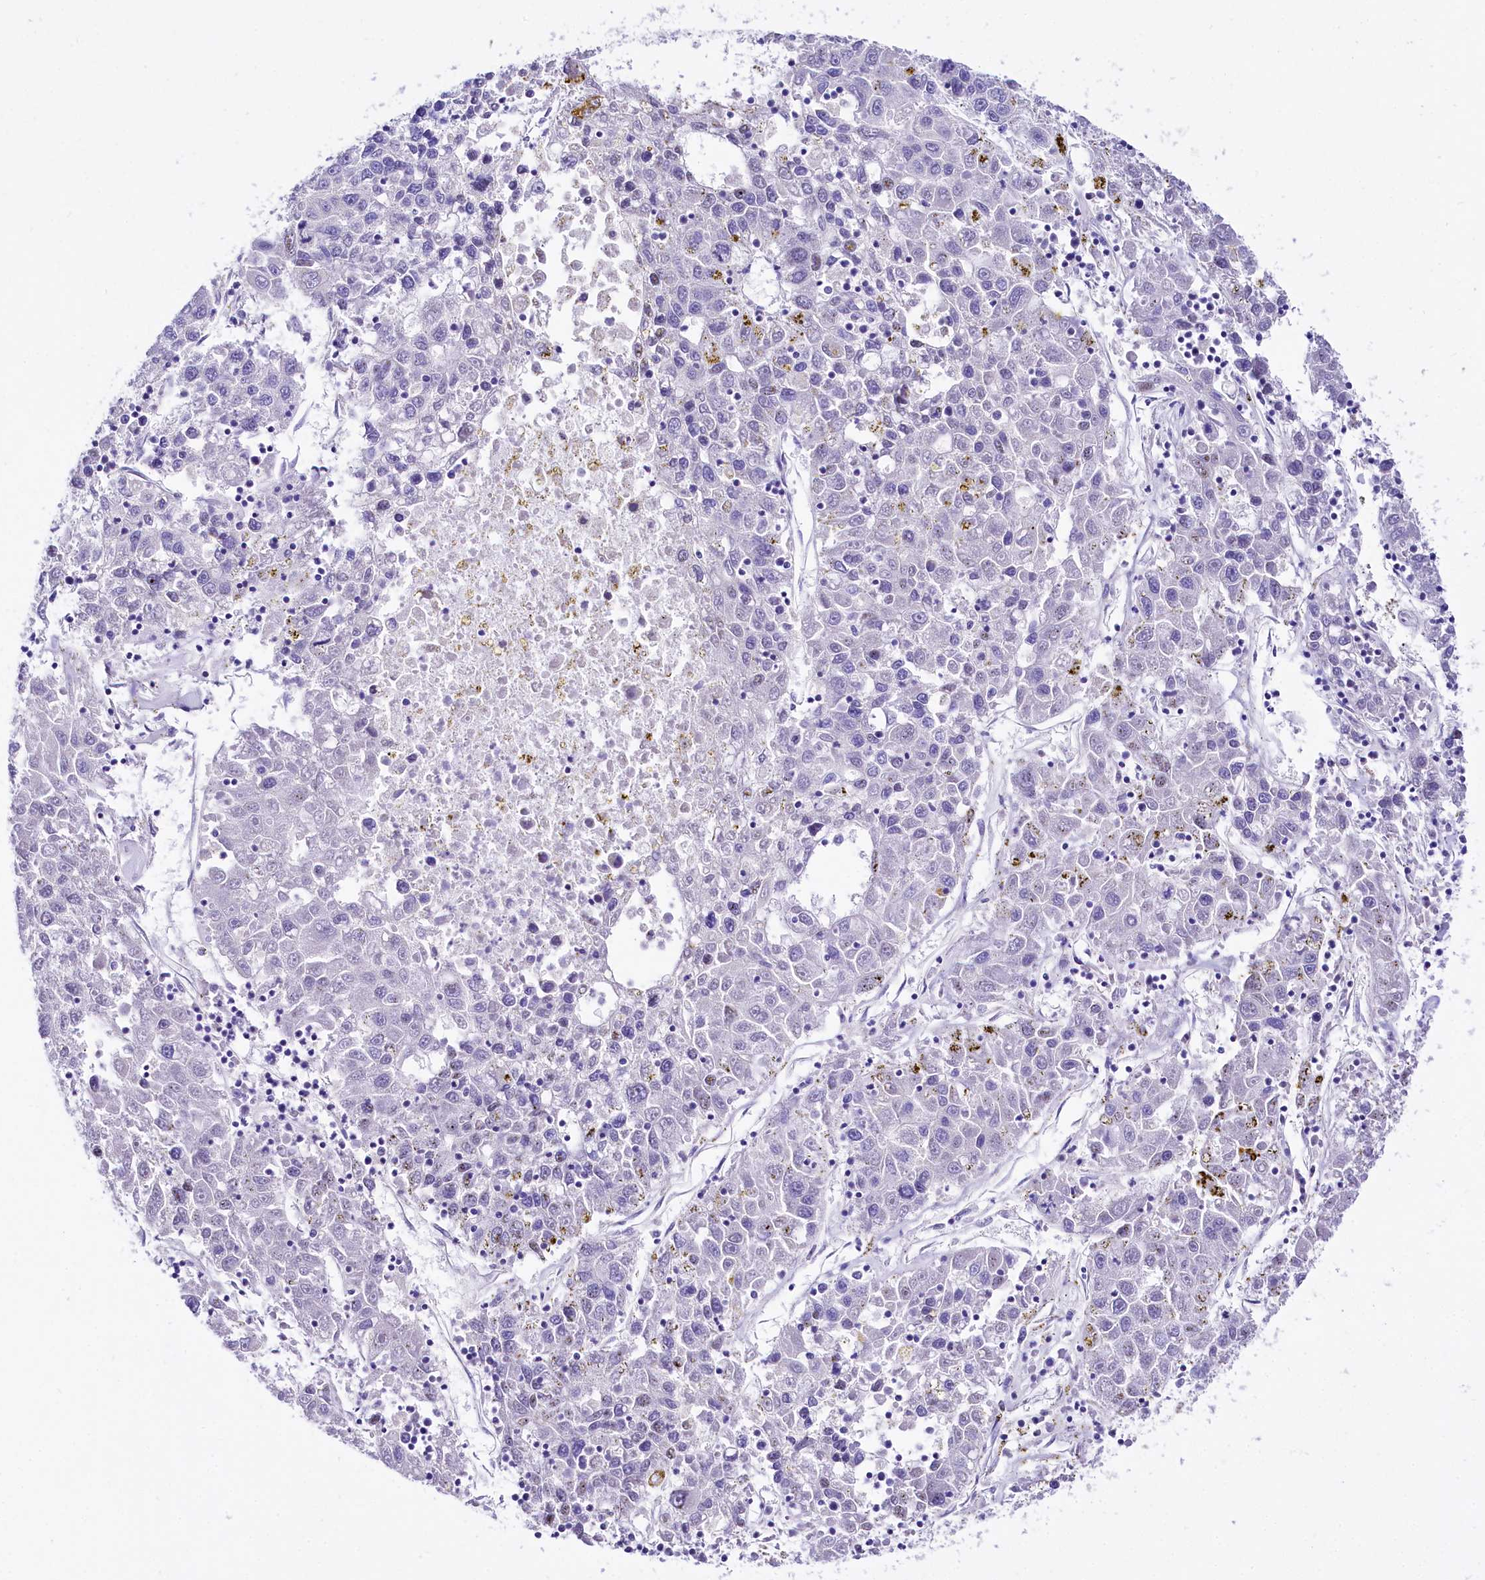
{"staining": {"intensity": "negative", "quantity": "none", "location": "none"}, "tissue": "liver cancer", "cell_type": "Tumor cells", "image_type": "cancer", "snomed": [{"axis": "morphology", "description": "Carcinoma, Hepatocellular, NOS"}, {"axis": "topography", "description": "Liver"}], "caption": "Tumor cells show no significant staining in liver cancer. (Stains: DAB immunohistochemistry with hematoxylin counter stain, Microscopy: brightfield microscopy at high magnification).", "gene": "A2ML1", "patient": {"sex": "male", "age": 49}}